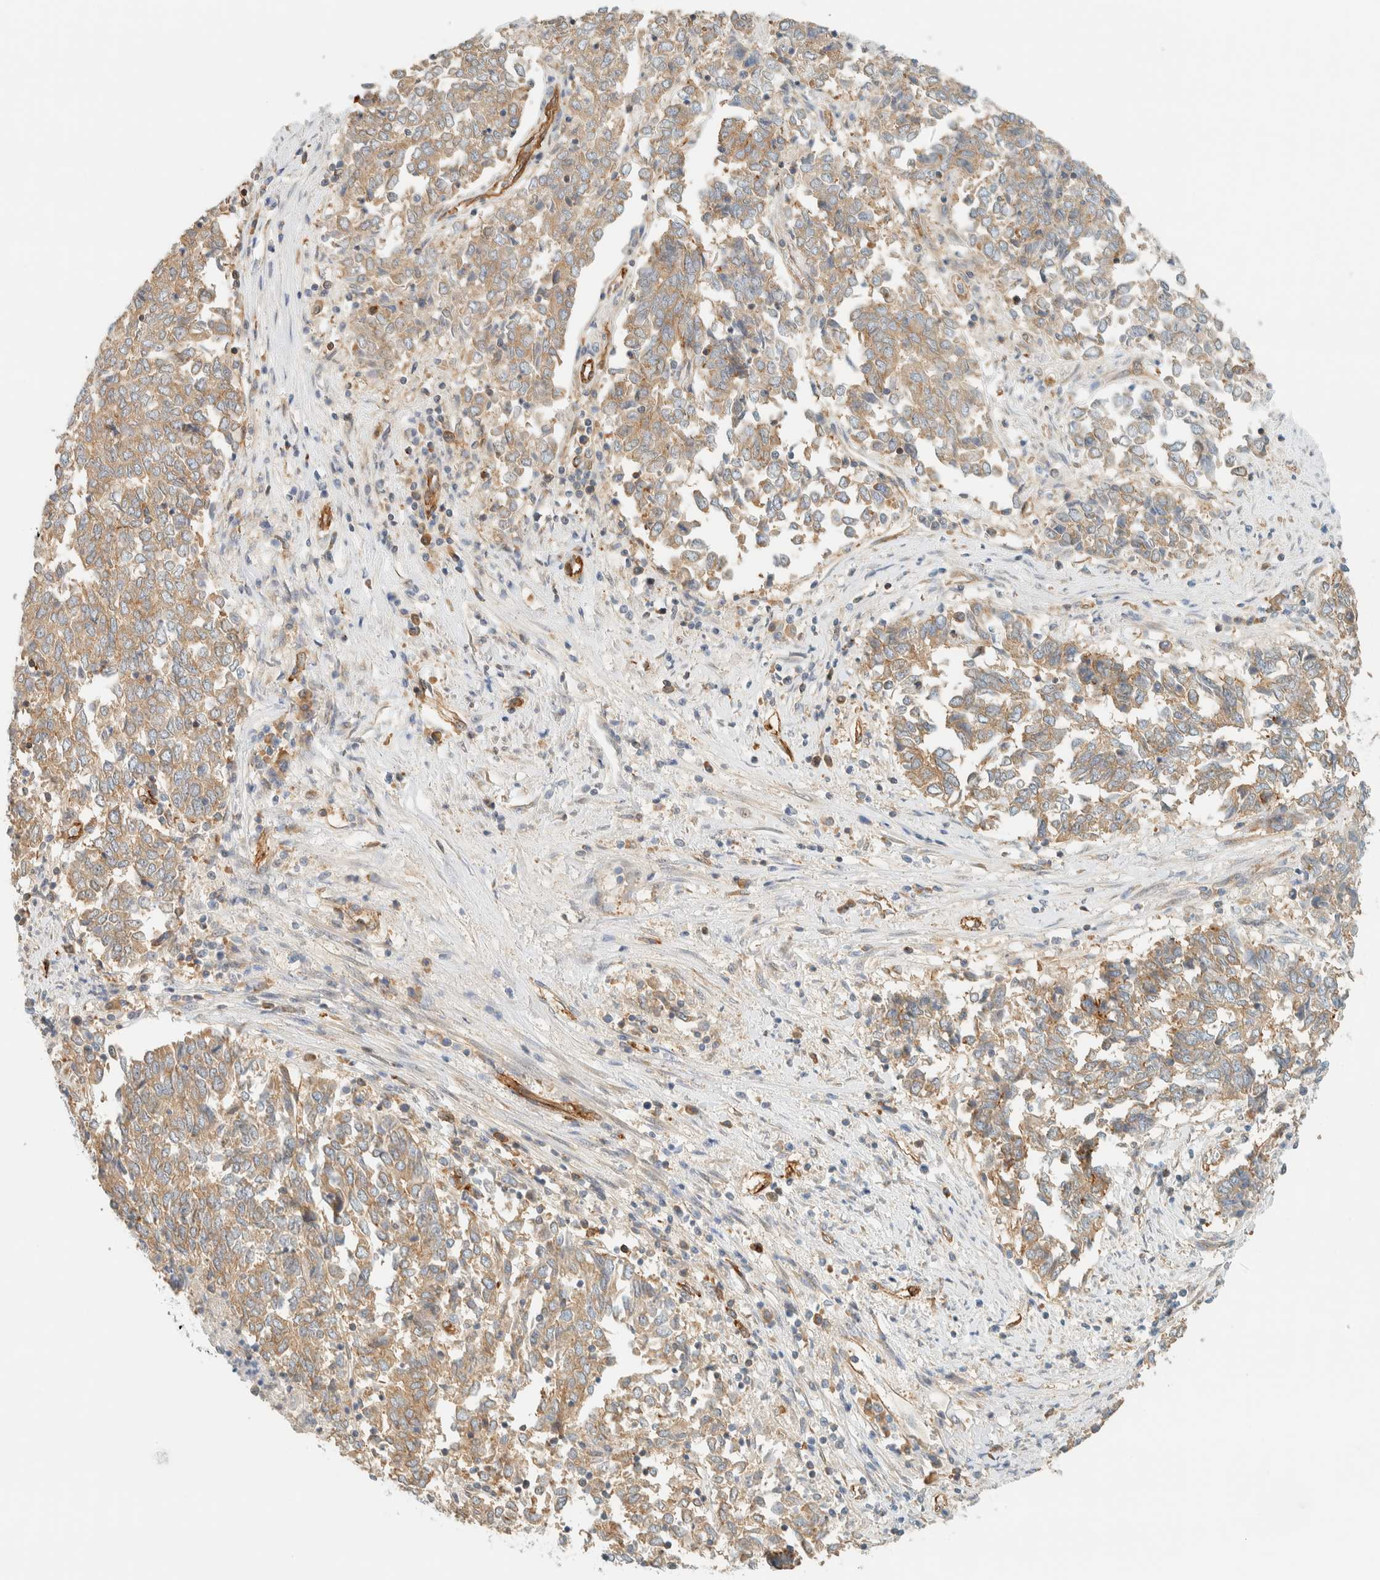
{"staining": {"intensity": "weak", "quantity": ">75%", "location": "cytoplasmic/membranous"}, "tissue": "endometrial cancer", "cell_type": "Tumor cells", "image_type": "cancer", "snomed": [{"axis": "morphology", "description": "Adenocarcinoma, NOS"}, {"axis": "topography", "description": "Endometrium"}], "caption": "This photomicrograph demonstrates immunohistochemistry (IHC) staining of endometrial cancer, with low weak cytoplasmic/membranous expression in approximately >75% of tumor cells.", "gene": "LIMA1", "patient": {"sex": "female", "age": 80}}